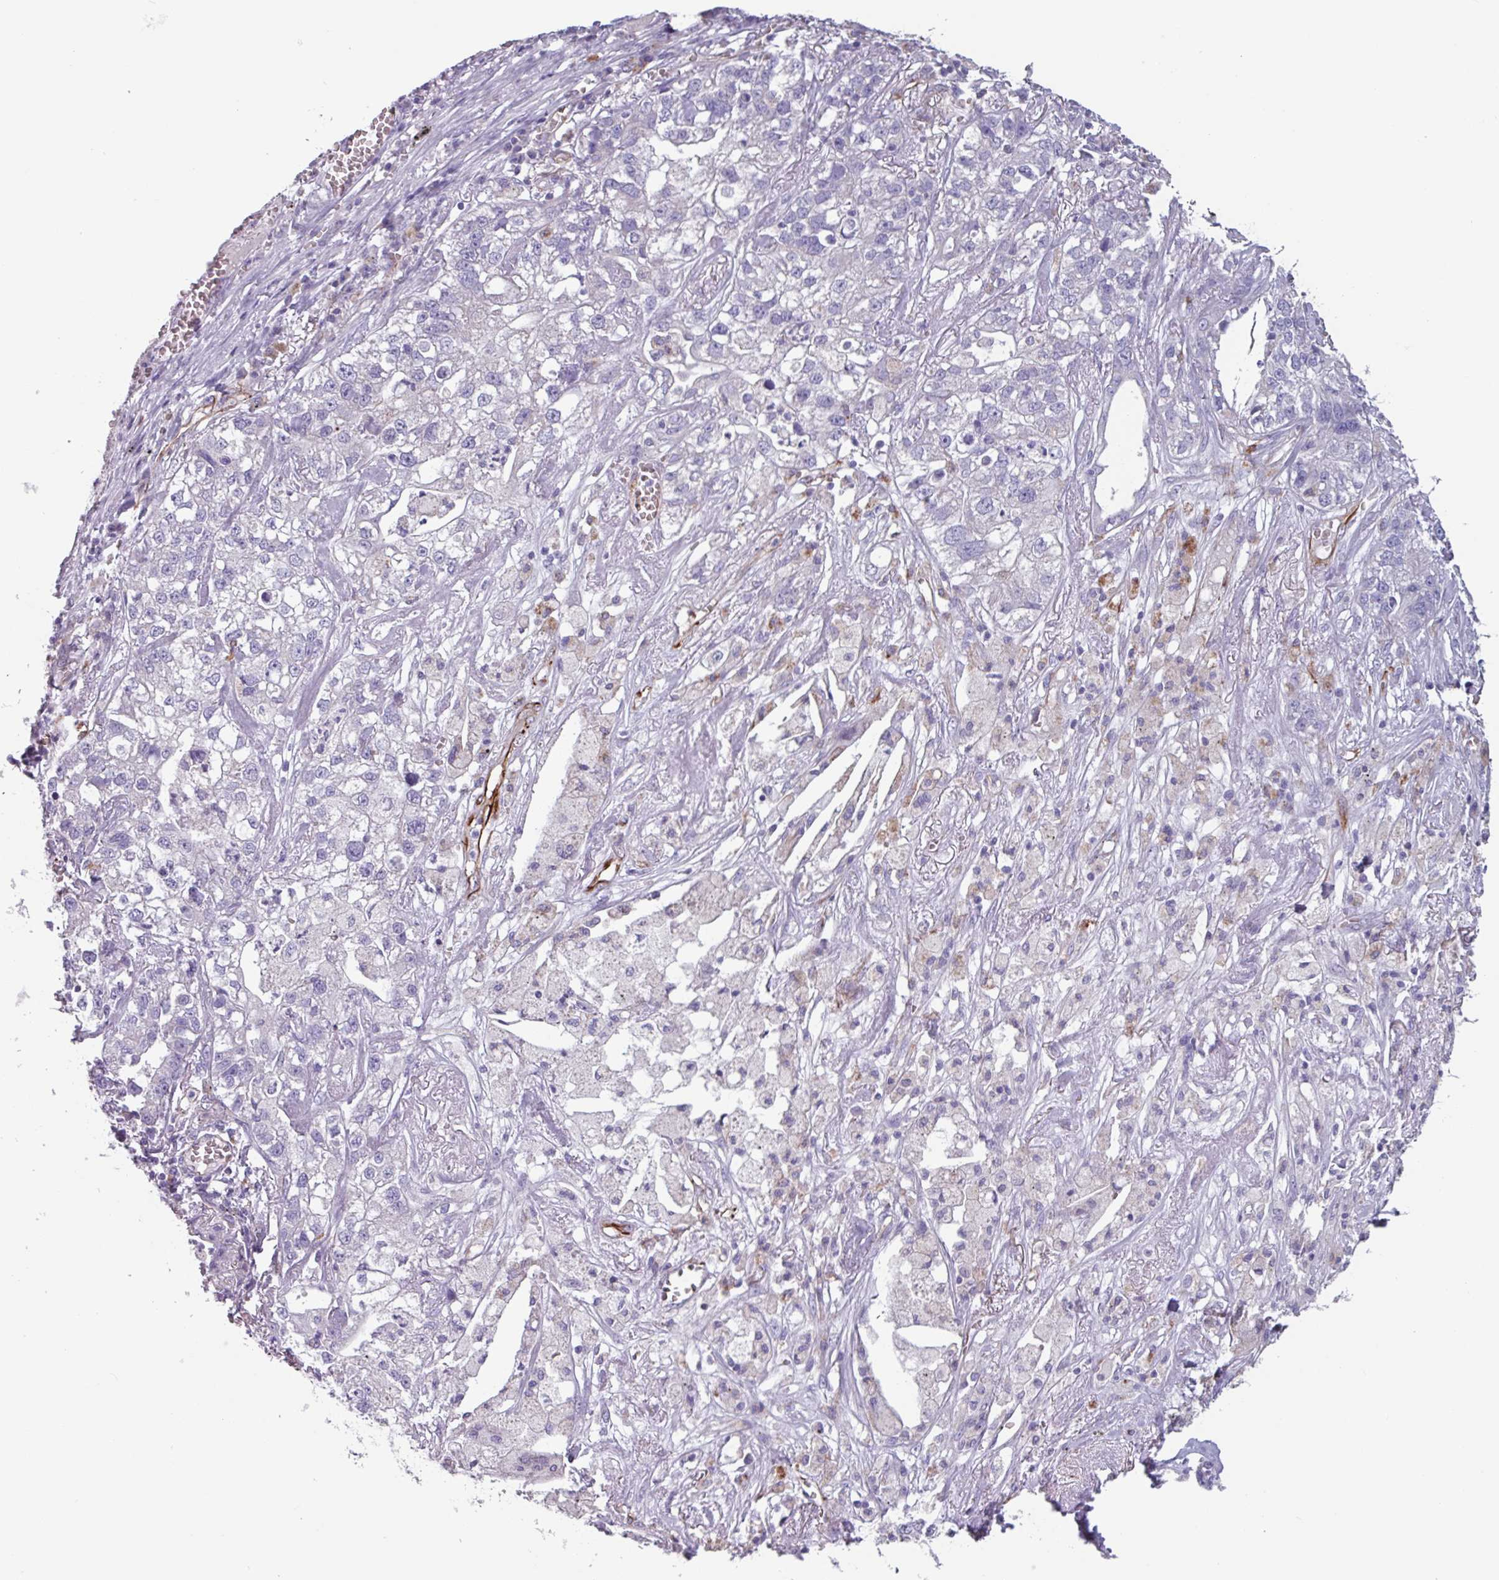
{"staining": {"intensity": "negative", "quantity": "none", "location": "none"}, "tissue": "lung cancer", "cell_type": "Tumor cells", "image_type": "cancer", "snomed": [{"axis": "morphology", "description": "Adenocarcinoma, NOS"}, {"axis": "topography", "description": "Lung"}], "caption": "Lung cancer (adenocarcinoma) stained for a protein using IHC shows no staining tumor cells.", "gene": "BTD", "patient": {"sex": "male", "age": 49}}